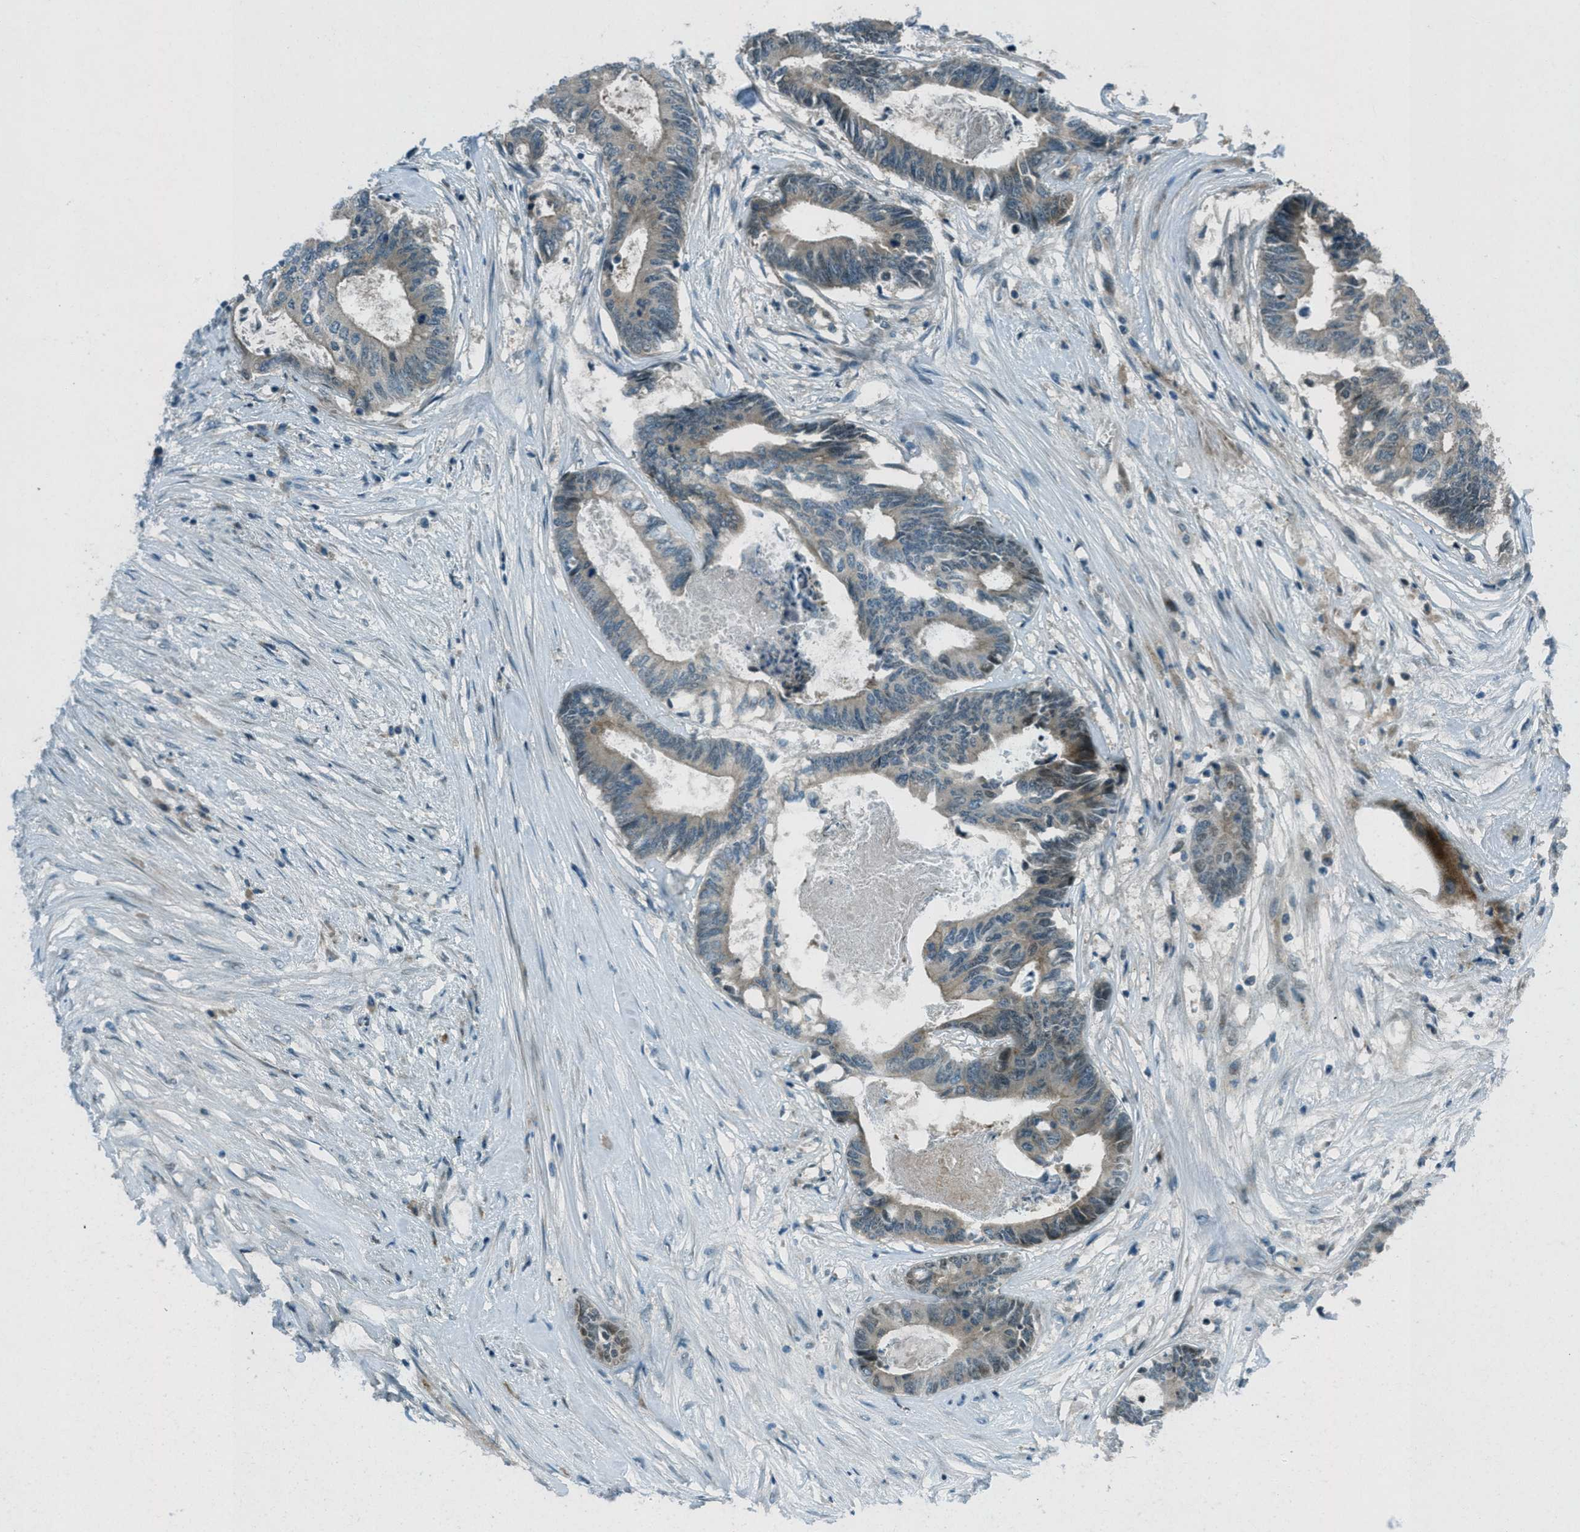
{"staining": {"intensity": "weak", "quantity": "<25%", "location": "cytoplasmic/membranous"}, "tissue": "colorectal cancer", "cell_type": "Tumor cells", "image_type": "cancer", "snomed": [{"axis": "morphology", "description": "Adenocarcinoma, NOS"}, {"axis": "topography", "description": "Rectum"}], "caption": "Photomicrograph shows no significant protein expression in tumor cells of colorectal cancer.", "gene": "STK11", "patient": {"sex": "male", "age": 63}}